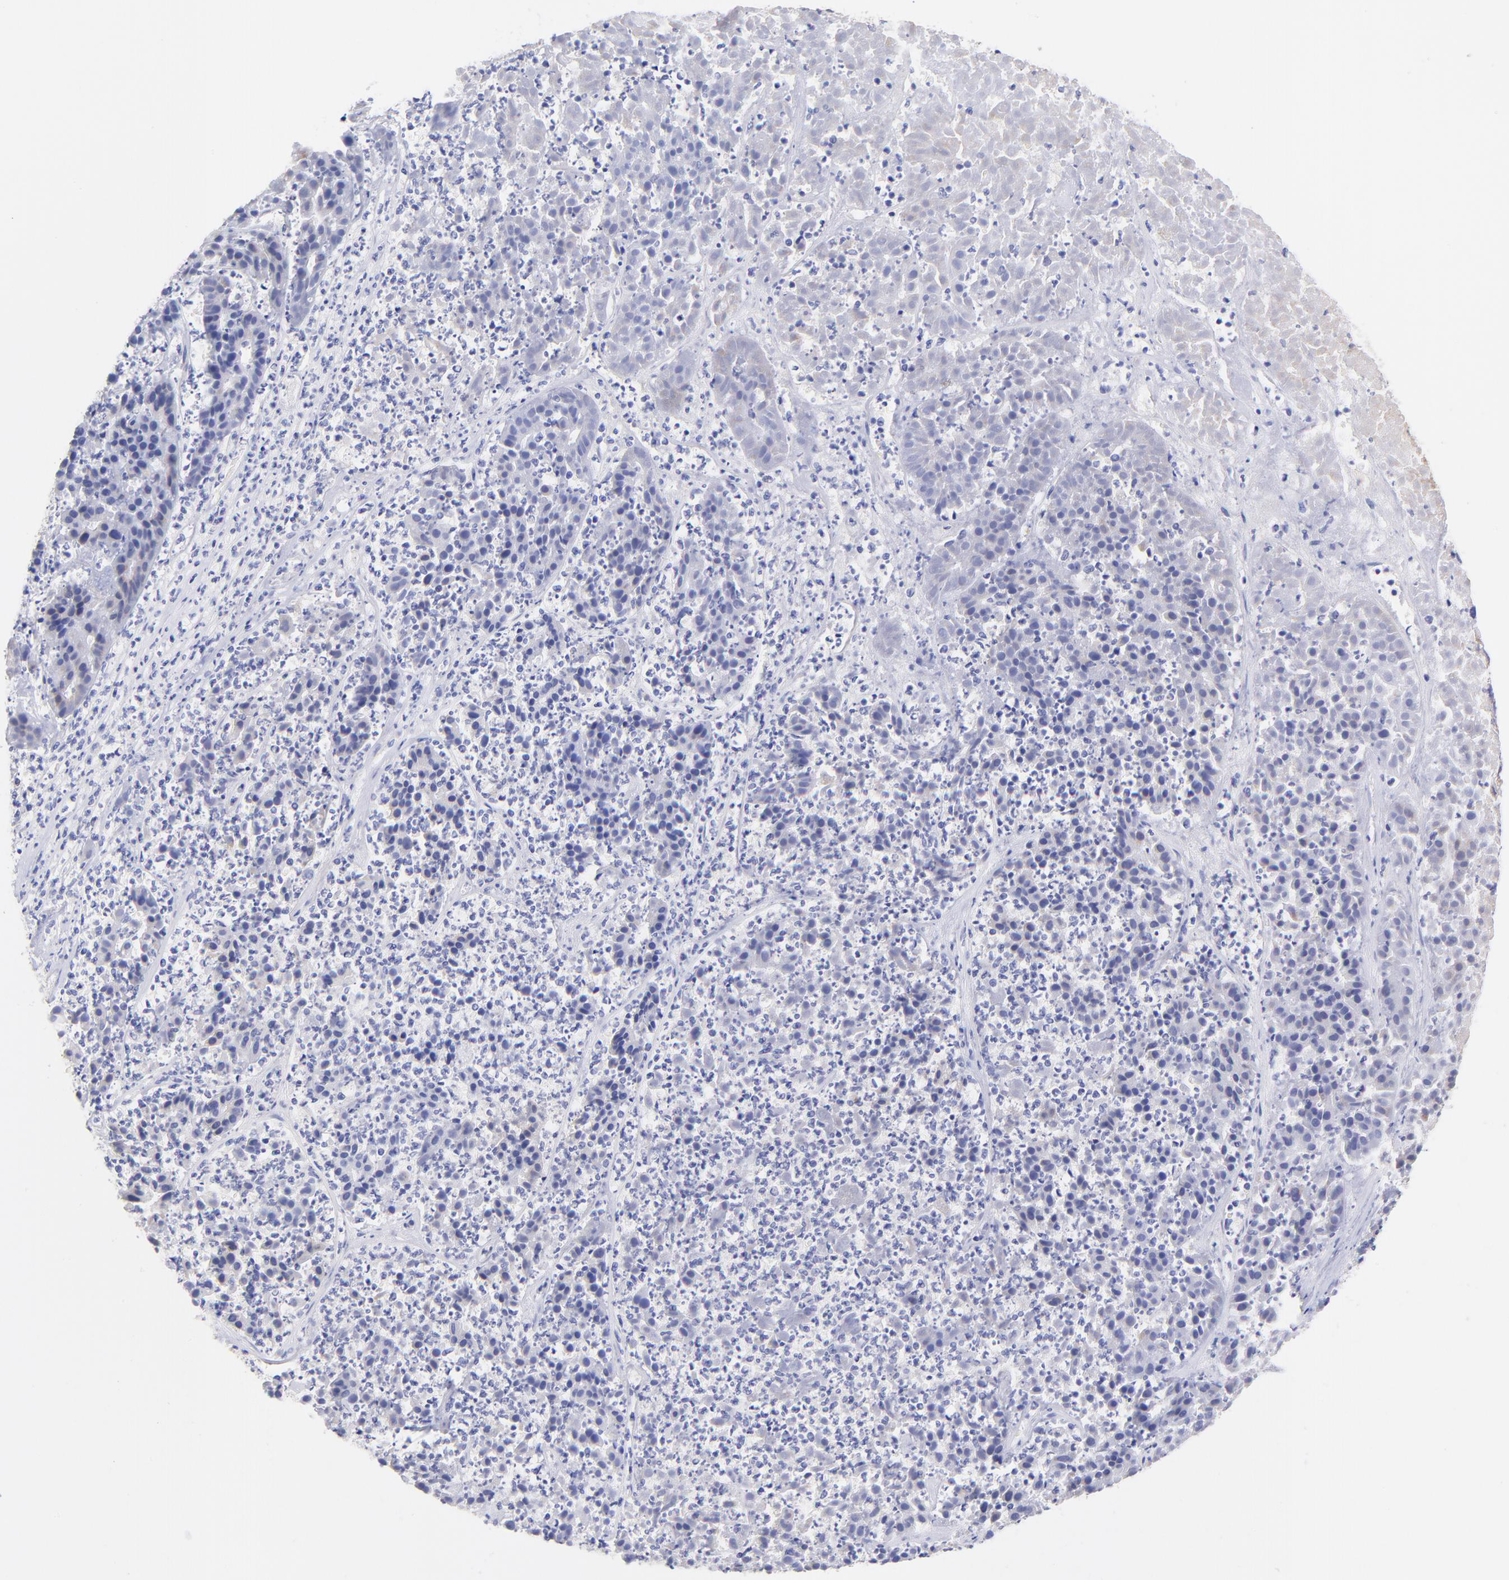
{"staining": {"intensity": "weak", "quantity": "<25%", "location": "cytoplasmic/membranous"}, "tissue": "pancreatic cancer", "cell_type": "Tumor cells", "image_type": "cancer", "snomed": [{"axis": "morphology", "description": "Adenocarcinoma, NOS"}, {"axis": "topography", "description": "Pancreas"}], "caption": "Image shows no significant protein positivity in tumor cells of pancreatic cancer (adenocarcinoma).", "gene": "NDUFB7", "patient": {"sex": "male", "age": 50}}